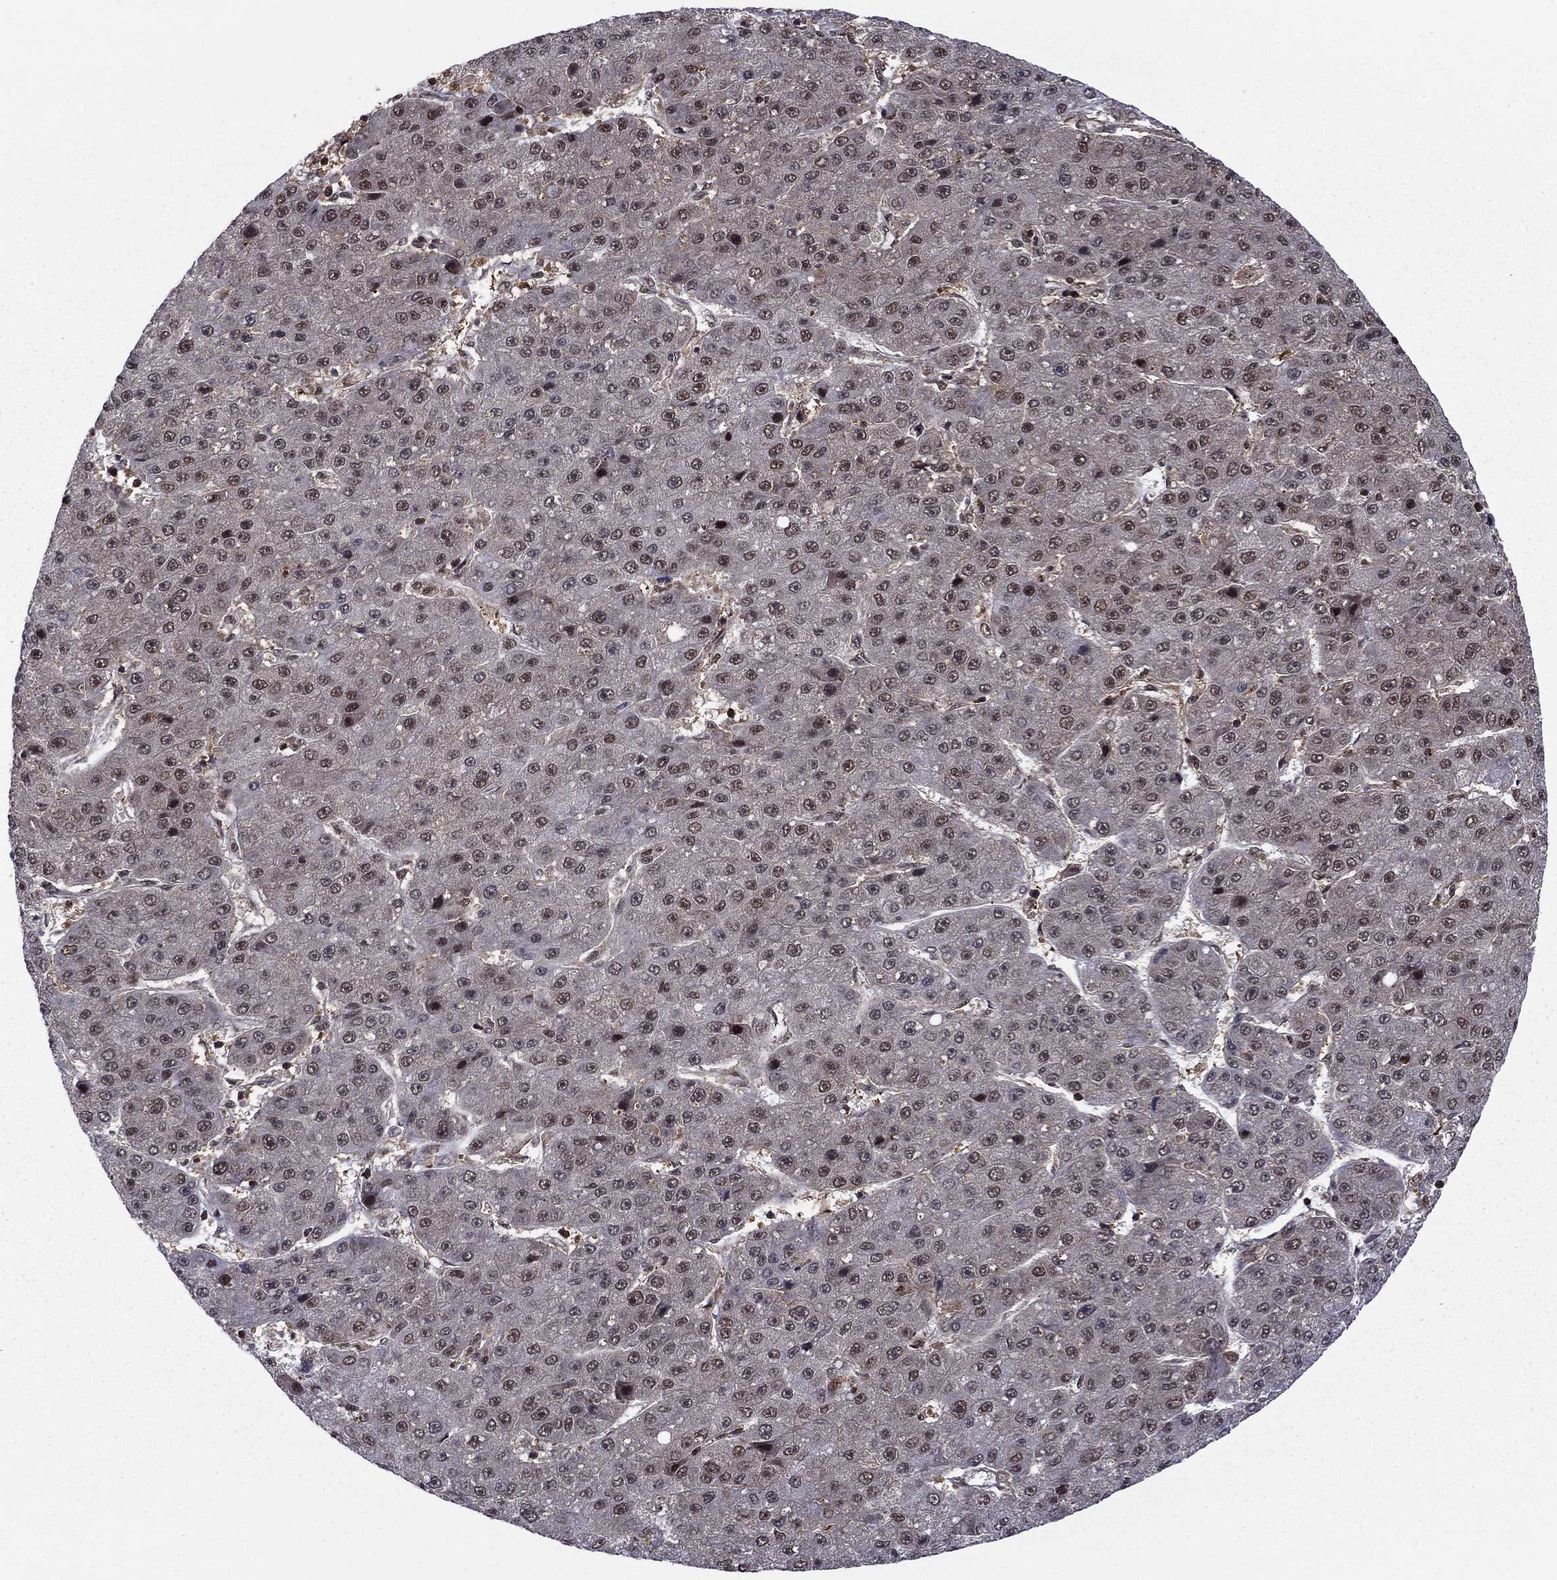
{"staining": {"intensity": "moderate", "quantity": "<25%", "location": "nuclear"}, "tissue": "liver cancer", "cell_type": "Tumor cells", "image_type": "cancer", "snomed": [{"axis": "morphology", "description": "Carcinoma, Hepatocellular, NOS"}, {"axis": "topography", "description": "Liver"}], "caption": "Protein positivity by IHC displays moderate nuclear staining in approximately <25% of tumor cells in liver hepatocellular carcinoma.", "gene": "PSMD2", "patient": {"sex": "male", "age": 67}}